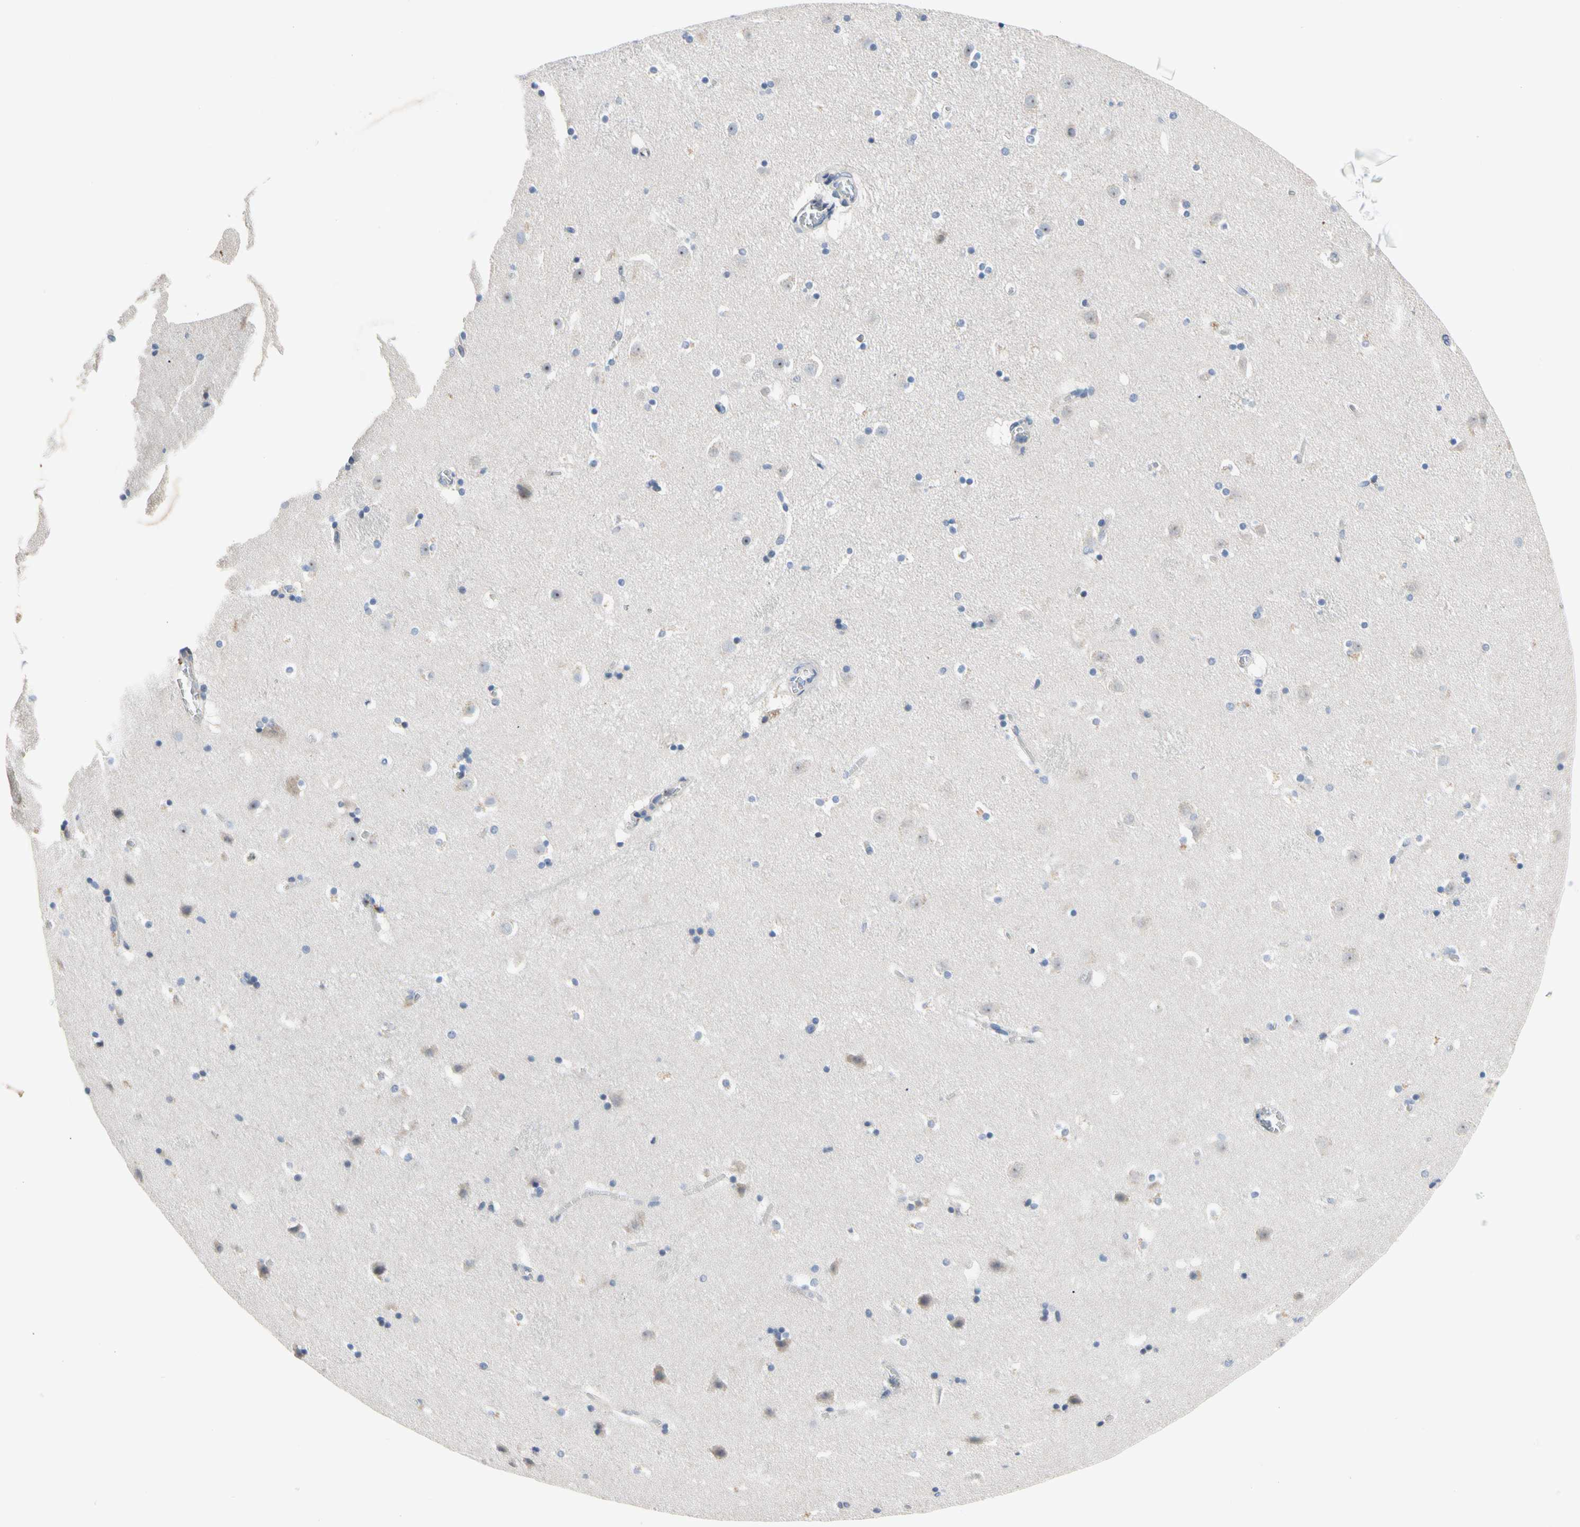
{"staining": {"intensity": "weak", "quantity": "<25%", "location": "cytoplasmic/membranous"}, "tissue": "caudate", "cell_type": "Glial cells", "image_type": "normal", "snomed": [{"axis": "morphology", "description": "Normal tissue, NOS"}, {"axis": "topography", "description": "Lateral ventricle wall"}], "caption": "Human caudate stained for a protein using immunohistochemistry shows no positivity in glial cells.", "gene": "GAS6", "patient": {"sex": "male", "age": 45}}